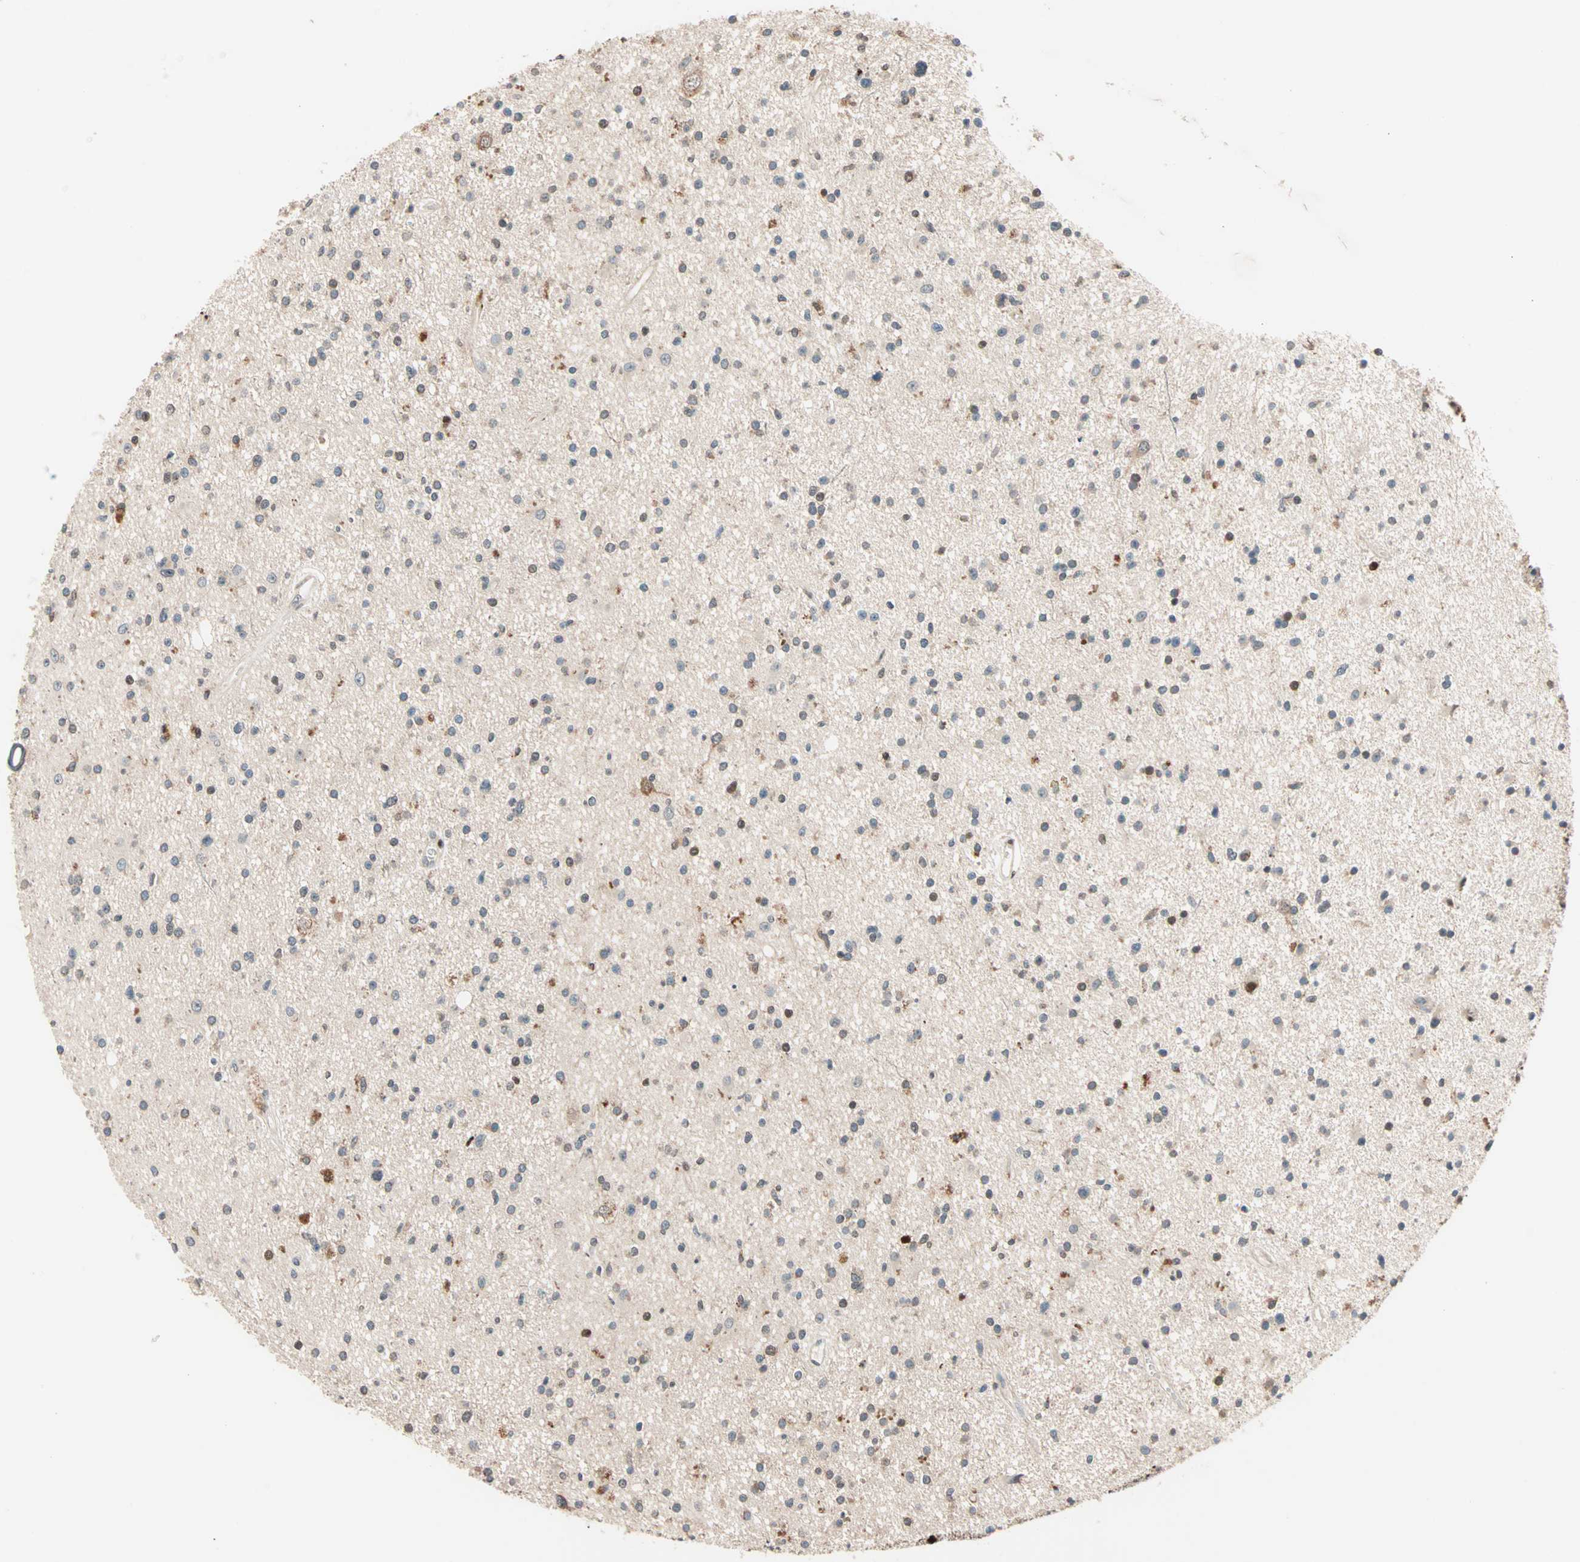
{"staining": {"intensity": "moderate", "quantity": "<25%", "location": "cytoplasmic/membranous,nuclear"}, "tissue": "glioma", "cell_type": "Tumor cells", "image_type": "cancer", "snomed": [{"axis": "morphology", "description": "Glioma, malignant, High grade"}, {"axis": "topography", "description": "Brain"}], "caption": "Immunohistochemical staining of human malignant glioma (high-grade) displays moderate cytoplasmic/membranous and nuclear protein staining in approximately <25% of tumor cells.", "gene": "HECW1", "patient": {"sex": "male", "age": 33}}